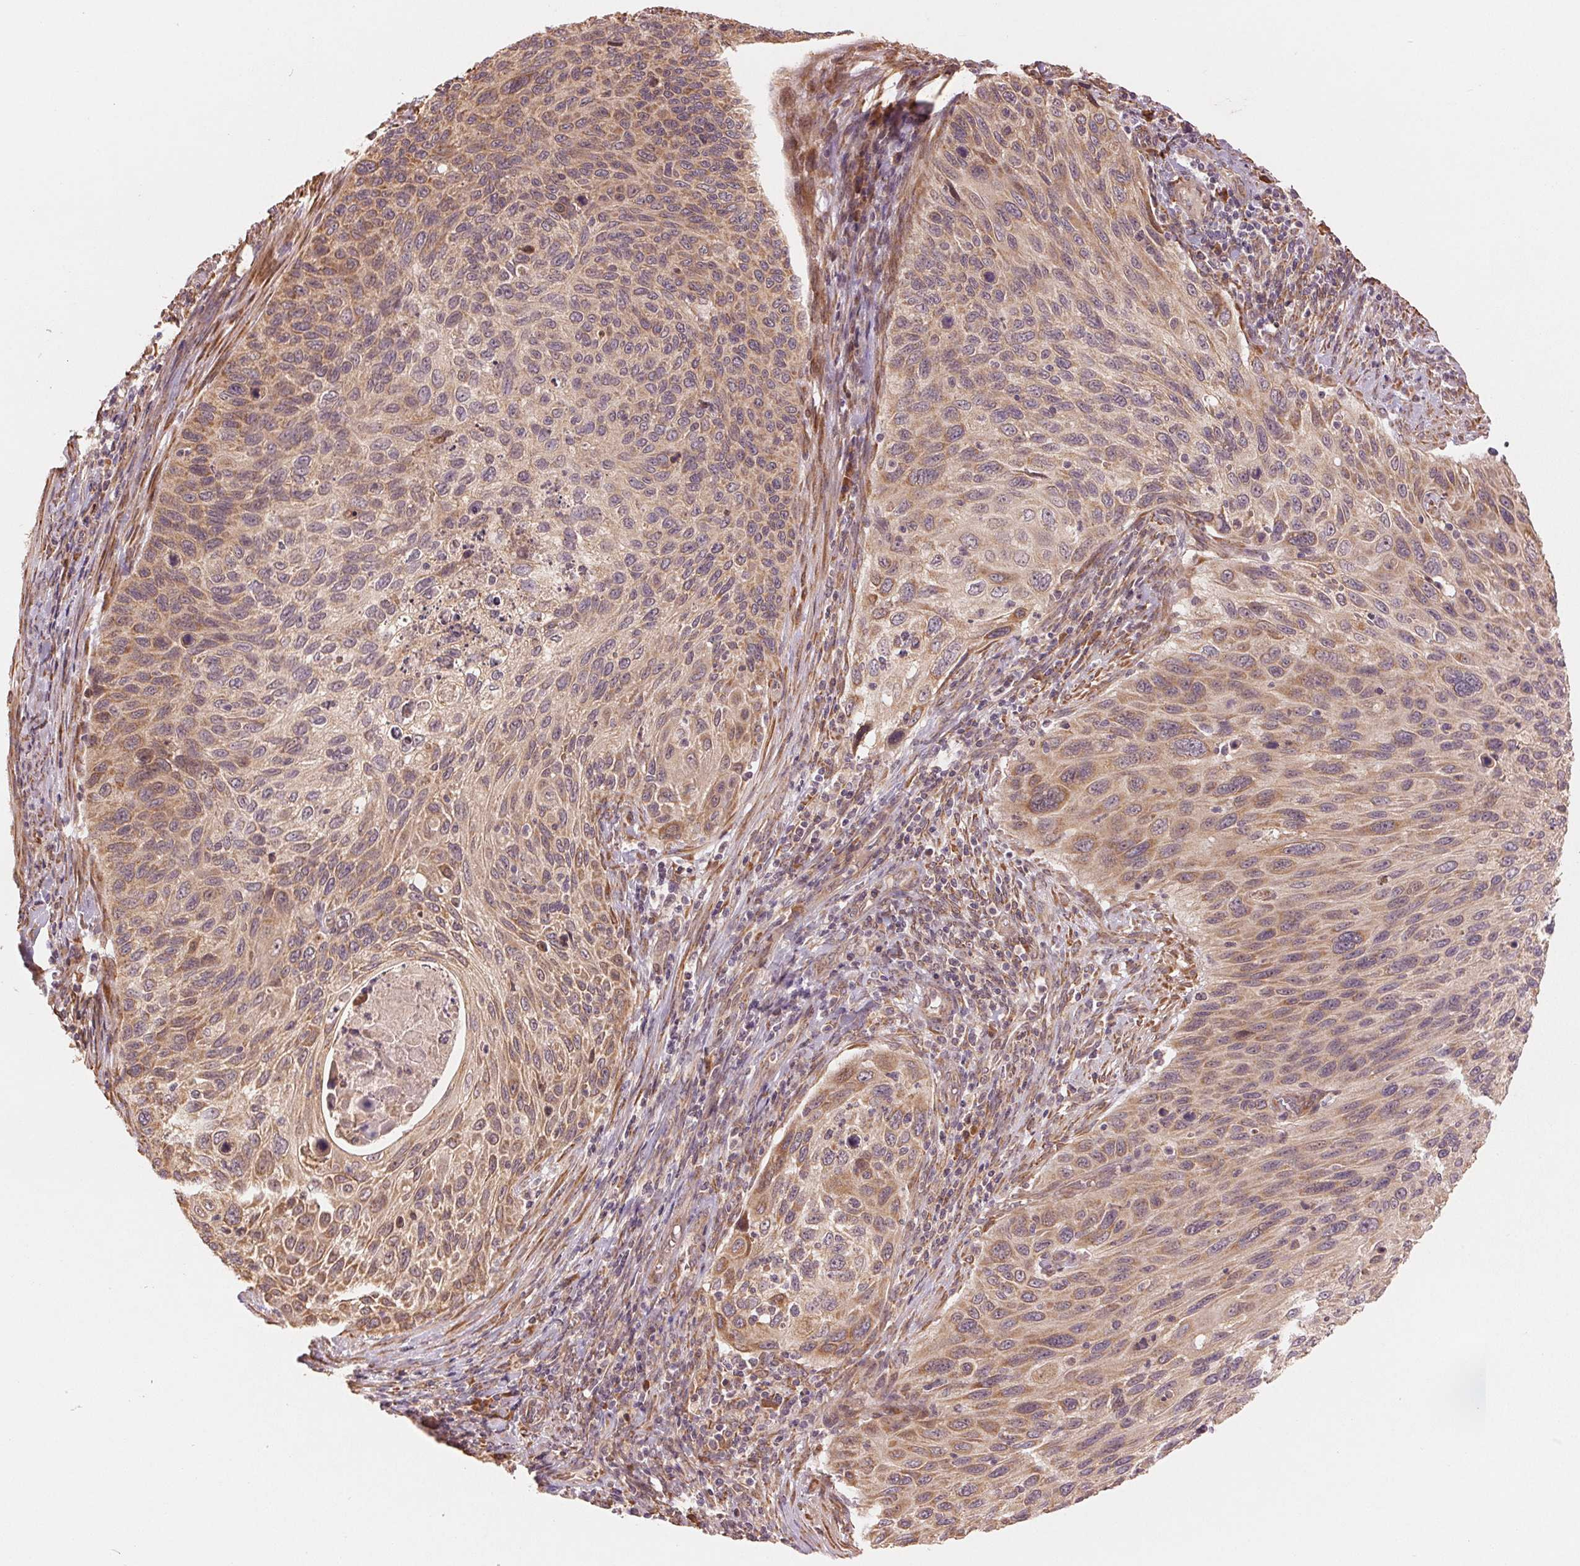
{"staining": {"intensity": "weak", "quantity": ">75%", "location": "cytoplasmic/membranous"}, "tissue": "cervical cancer", "cell_type": "Tumor cells", "image_type": "cancer", "snomed": [{"axis": "morphology", "description": "Squamous cell carcinoma, NOS"}, {"axis": "topography", "description": "Cervix"}], "caption": "Protein staining shows weak cytoplasmic/membranous staining in approximately >75% of tumor cells in cervical cancer (squamous cell carcinoma).", "gene": "SLC20A1", "patient": {"sex": "female", "age": 70}}